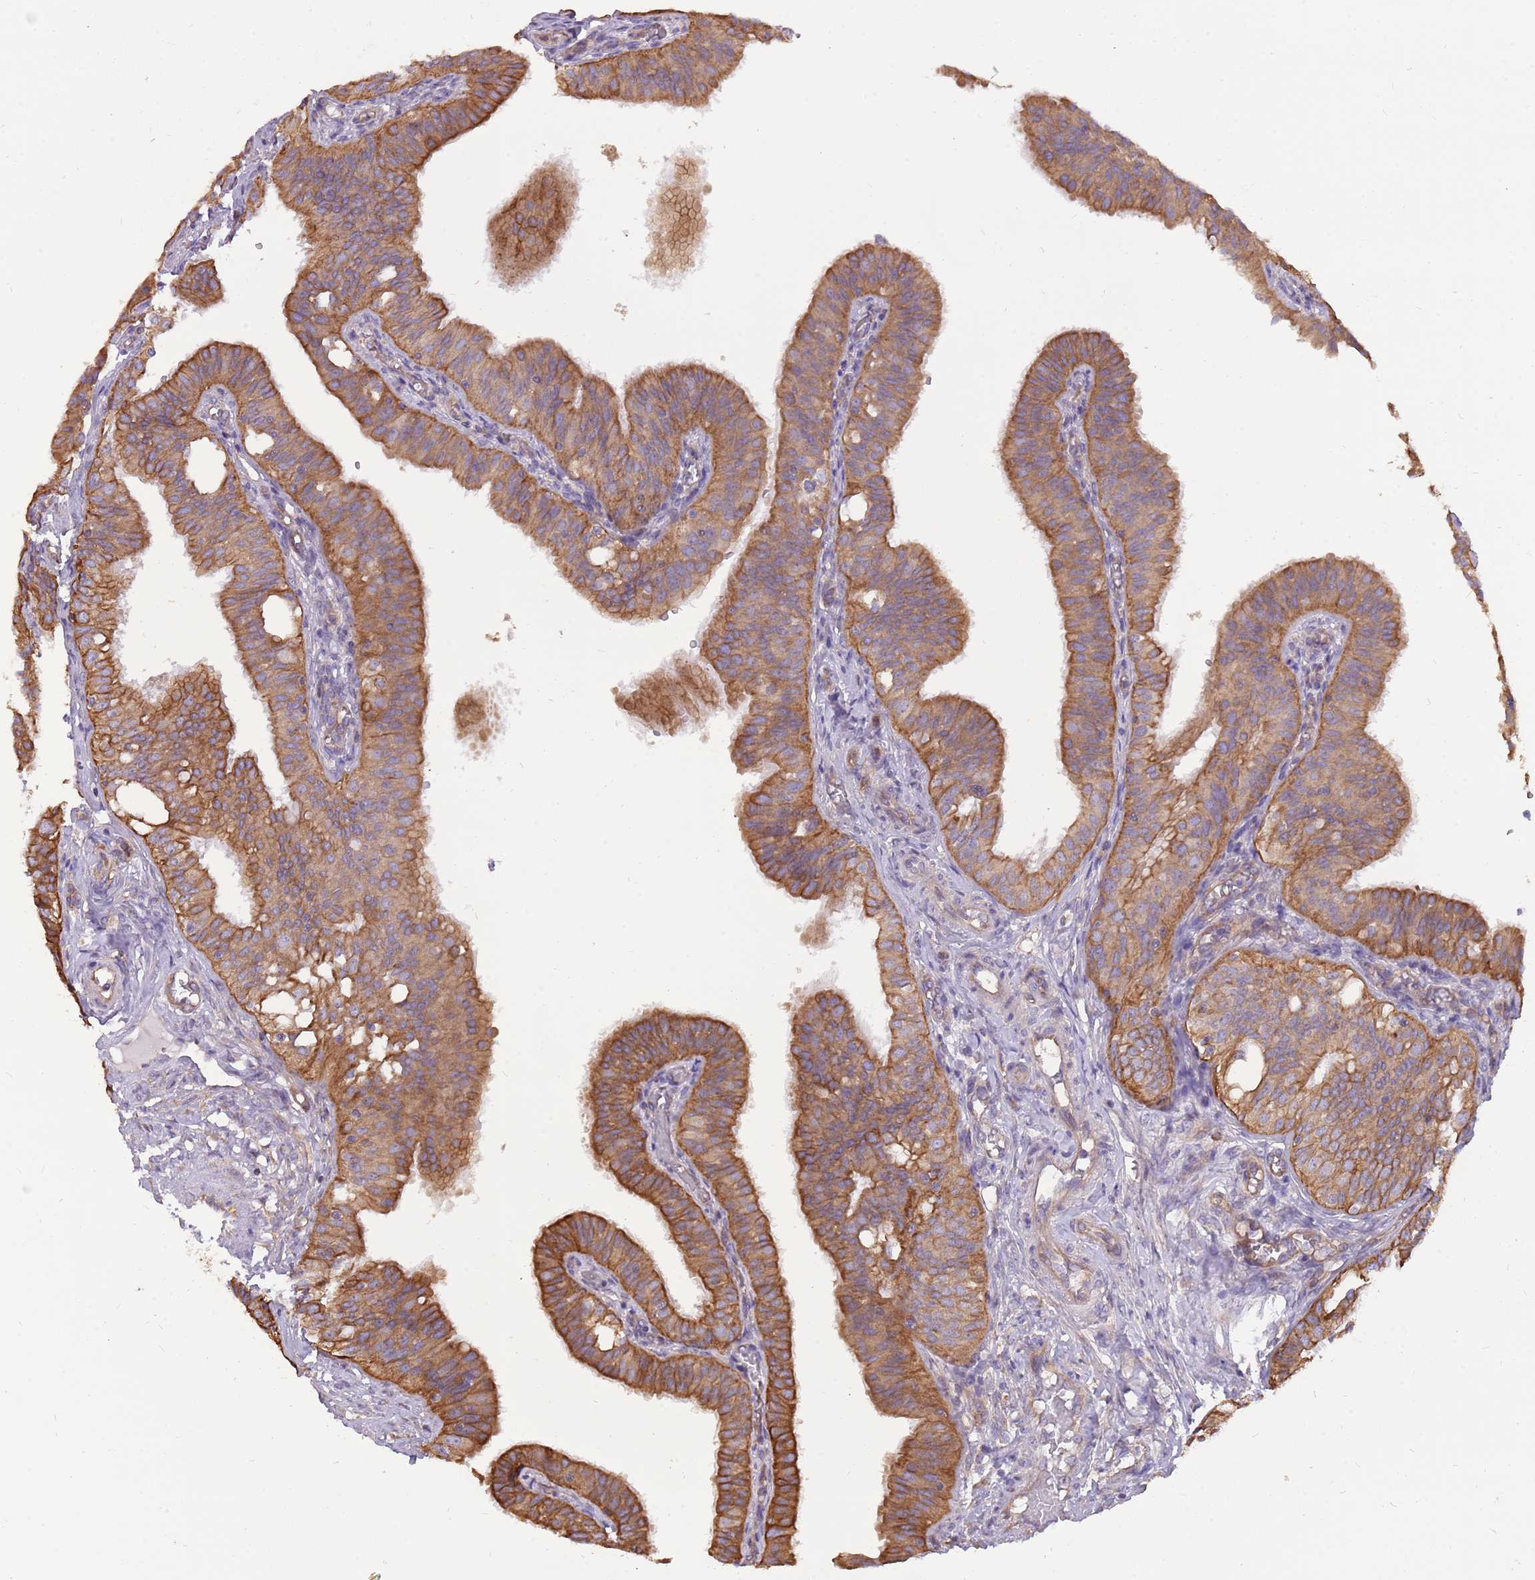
{"staining": {"intensity": "strong", "quantity": ">75%", "location": "cytoplasmic/membranous"}, "tissue": "fallopian tube", "cell_type": "Glandular cells", "image_type": "normal", "snomed": [{"axis": "morphology", "description": "Normal tissue, NOS"}, {"axis": "topography", "description": "Fallopian tube"}, {"axis": "topography", "description": "Ovary"}], "caption": "Immunohistochemistry (IHC) of normal fallopian tube reveals high levels of strong cytoplasmic/membranous staining in about >75% of glandular cells.", "gene": "WASHC4", "patient": {"sex": "female", "age": 42}}